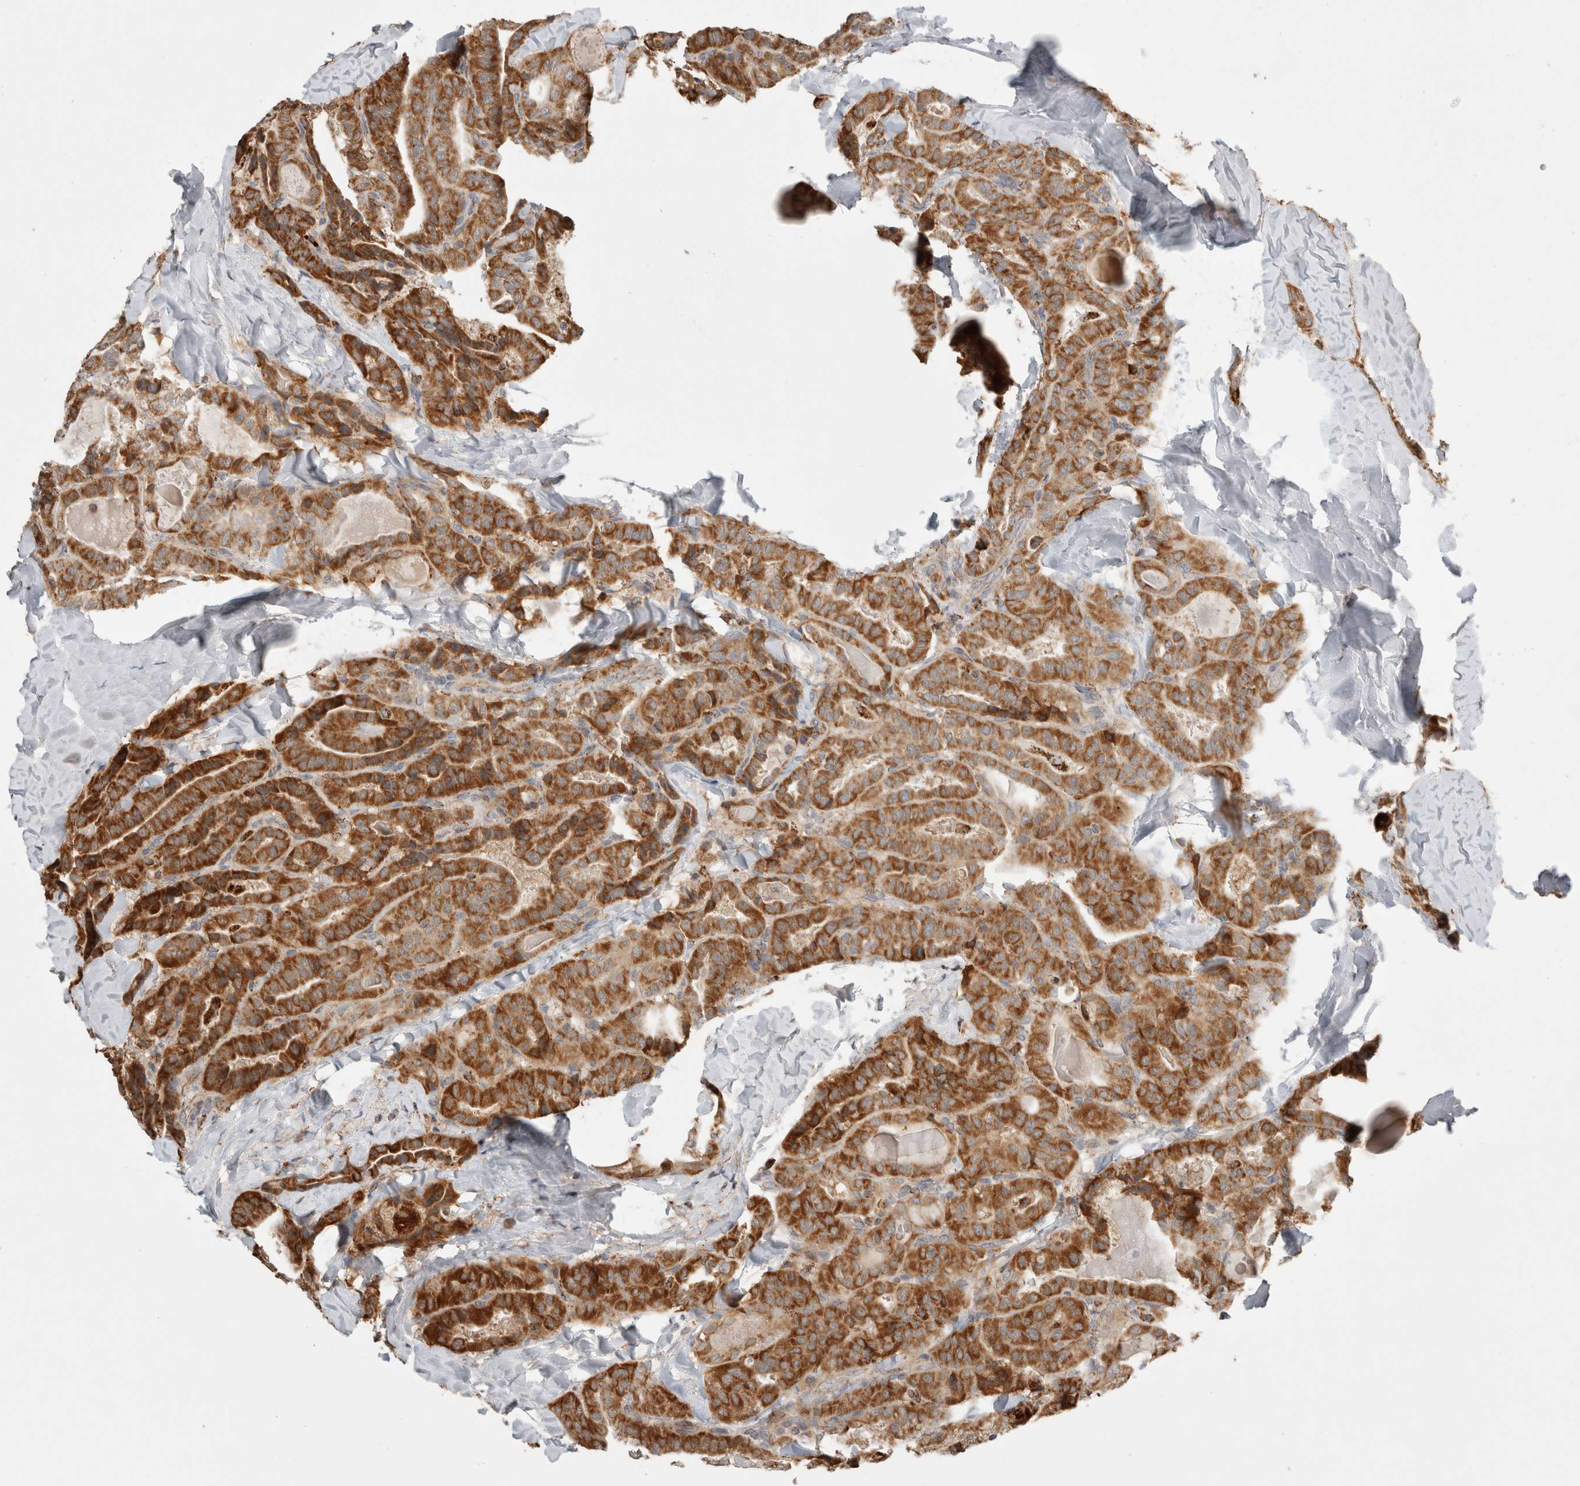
{"staining": {"intensity": "strong", "quantity": ">75%", "location": "cytoplasmic/membranous"}, "tissue": "thyroid cancer", "cell_type": "Tumor cells", "image_type": "cancer", "snomed": [{"axis": "morphology", "description": "Papillary adenocarcinoma, NOS"}, {"axis": "topography", "description": "Thyroid gland"}], "caption": "The immunohistochemical stain labels strong cytoplasmic/membranous positivity in tumor cells of thyroid cancer (papillary adenocarcinoma) tissue. (DAB (3,3'-diaminobenzidine) = brown stain, brightfield microscopy at high magnification).", "gene": "HROB", "patient": {"sex": "male", "age": 77}}